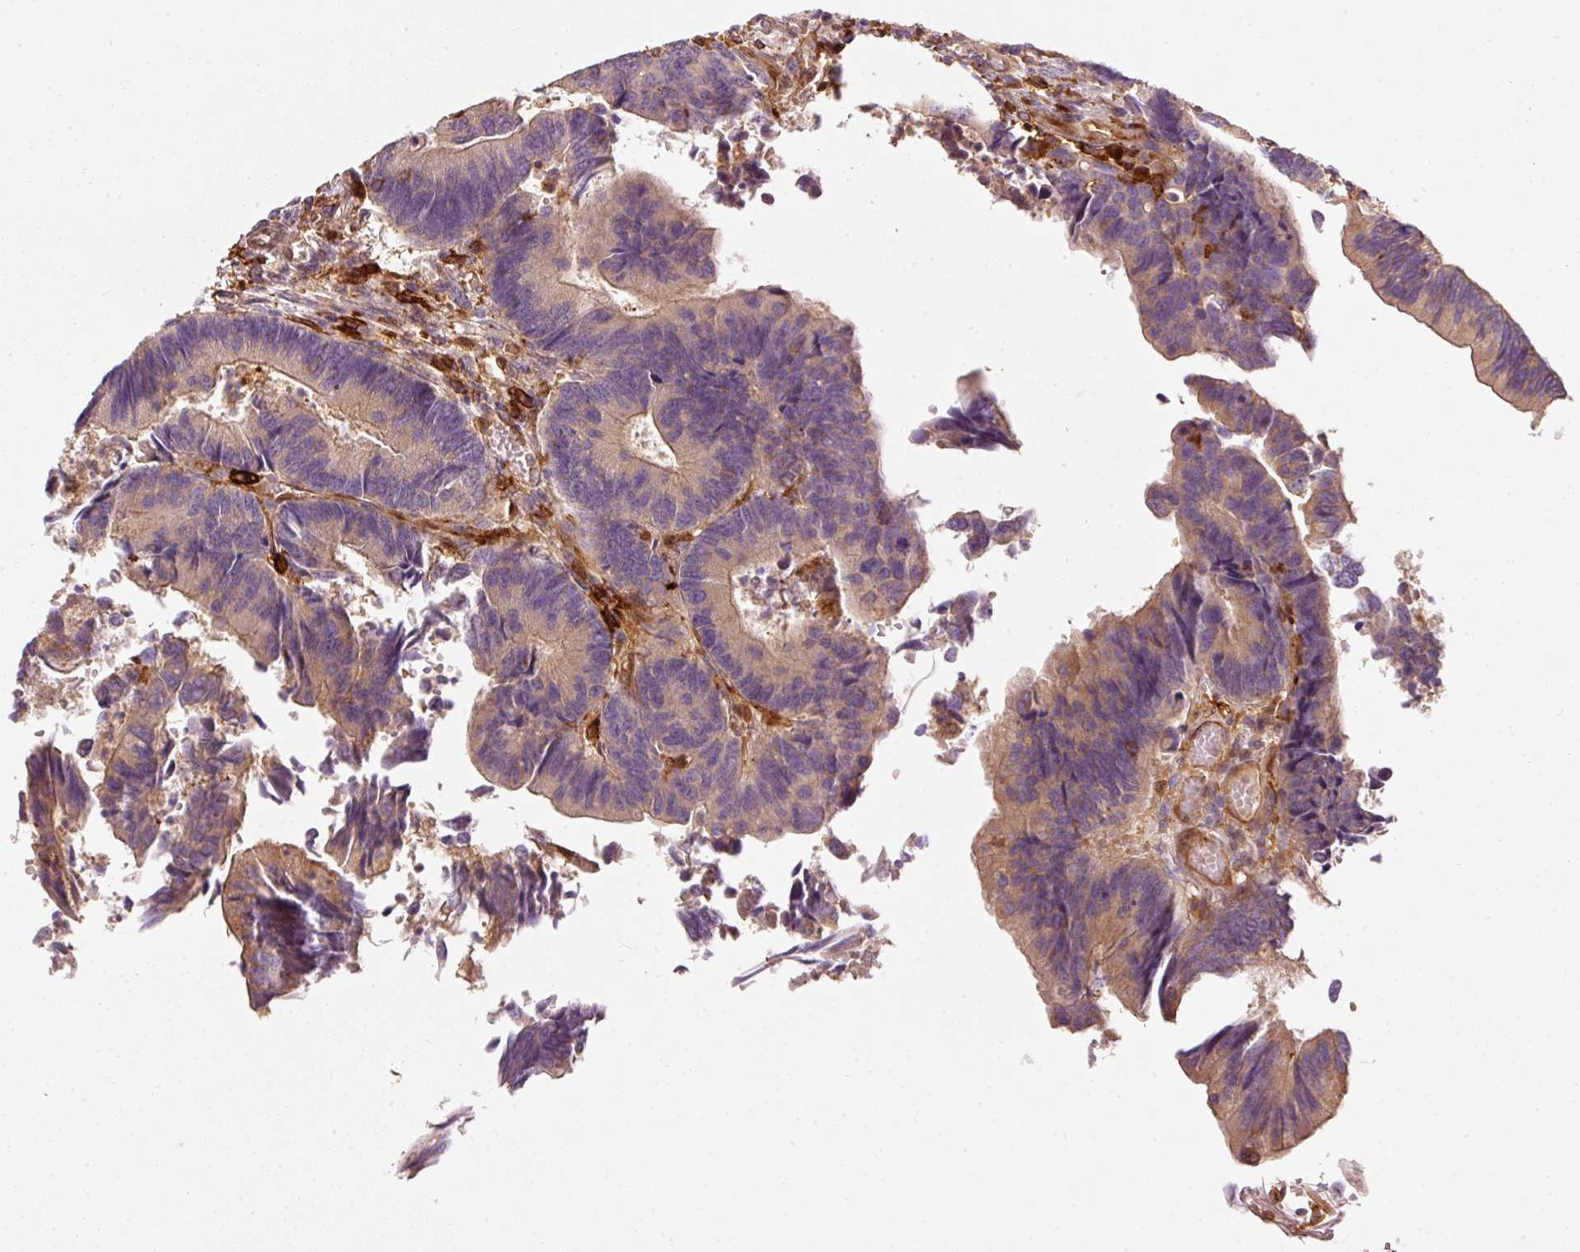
{"staining": {"intensity": "moderate", "quantity": "25%-75%", "location": "cytoplasmic/membranous"}, "tissue": "colorectal cancer", "cell_type": "Tumor cells", "image_type": "cancer", "snomed": [{"axis": "morphology", "description": "Adenocarcinoma, NOS"}, {"axis": "topography", "description": "Colon"}], "caption": "Immunohistochemistry staining of adenocarcinoma (colorectal), which shows medium levels of moderate cytoplasmic/membranous expression in approximately 25%-75% of tumor cells indicating moderate cytoplasmic/membranous protein positivity. The staining was performed using DAB (3,3'-diaminobenzidine) (brown) for protein detection and nuclei were counterstained in hematoxylin (blue).", "gene": "IQGAP2", "patient": {"sex": "female", "age": 67}}